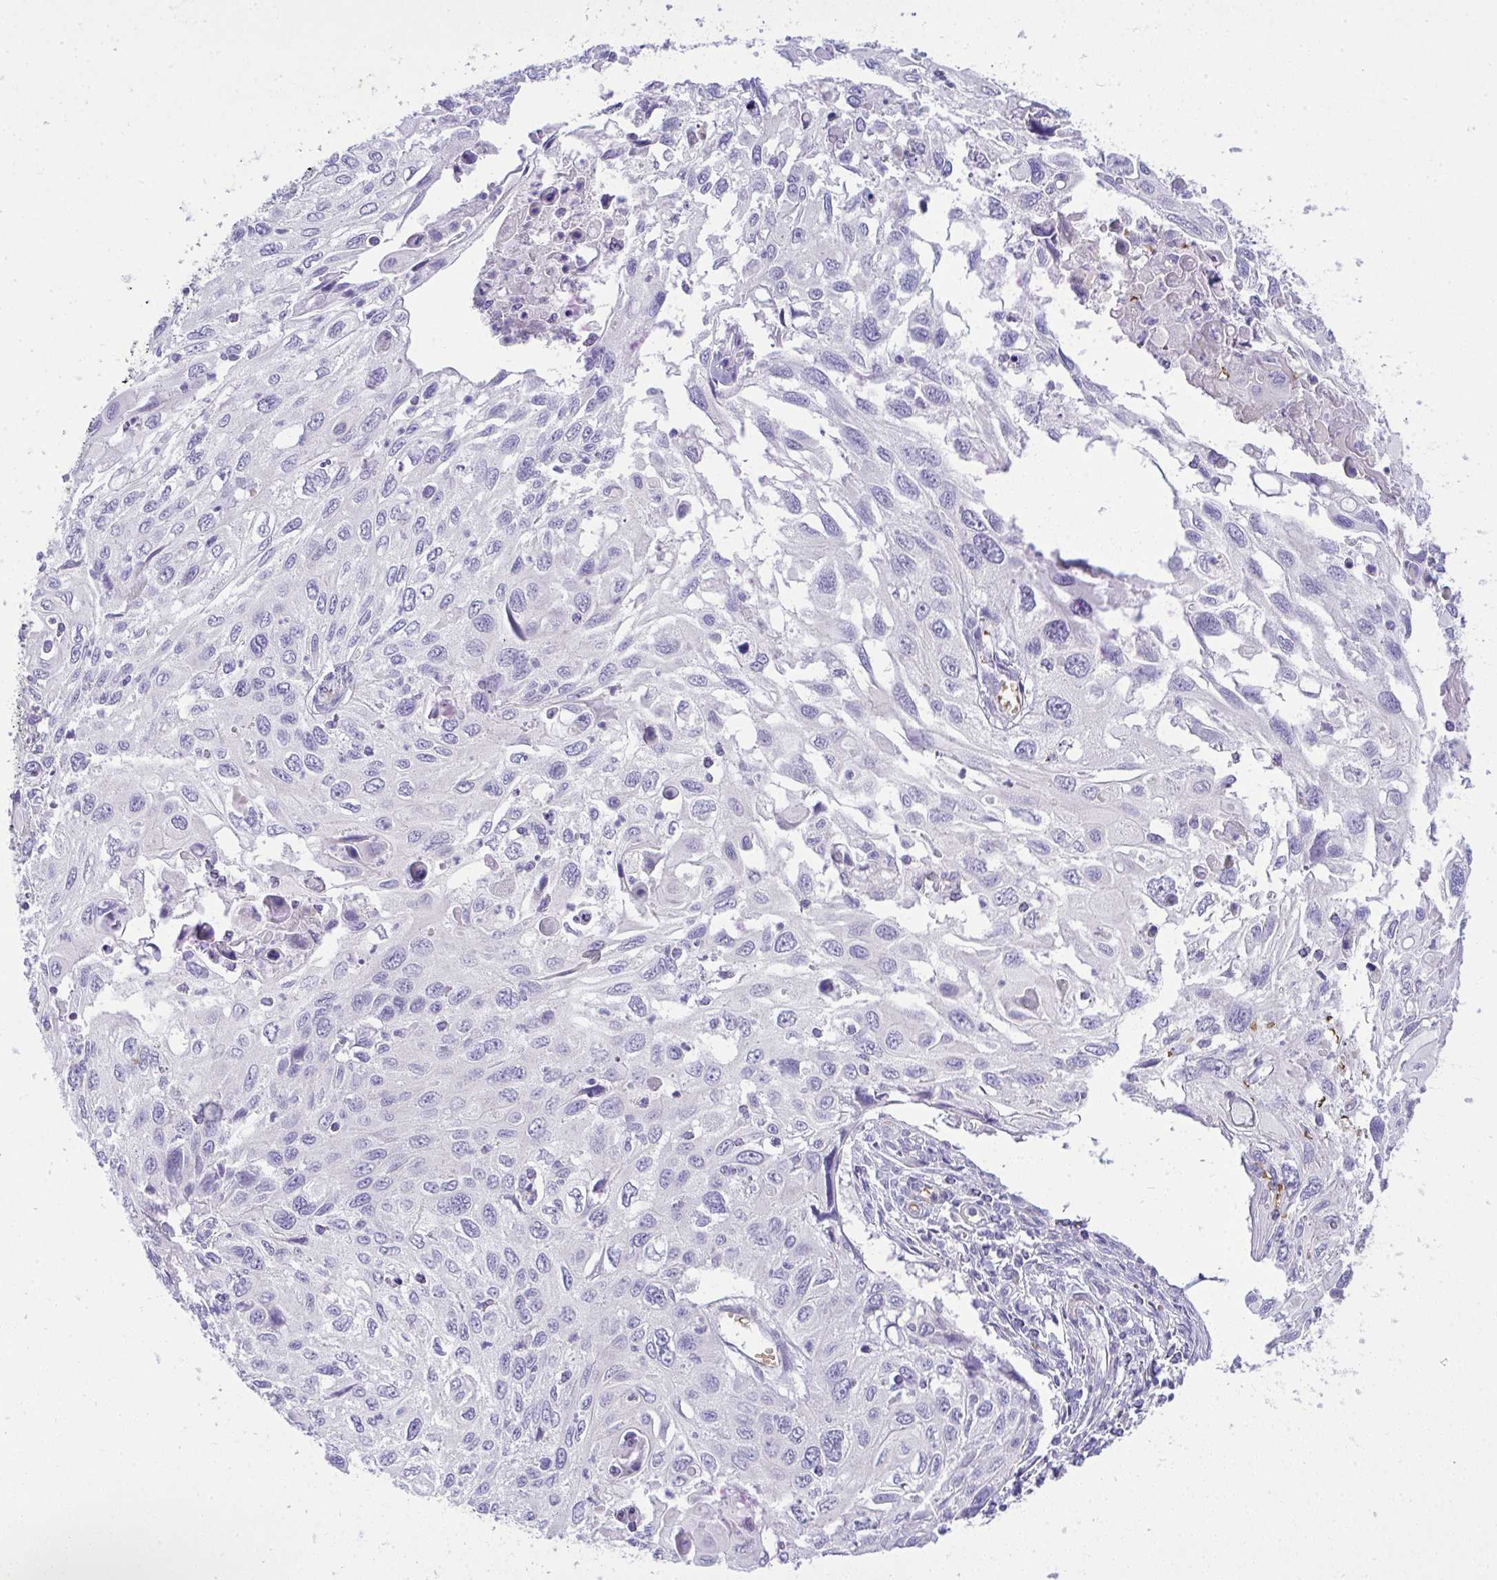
{"staining": {"intensity": "negative", "quantity": "none", "location": "none"}, "tissue": "cervical cancer", "cell_type": "Tumor cells", "image_type": "cancer", "snomed": [{"axis": "morphology", "description": "Squamous cell carcinoma, NOS"}, {"axis": "topography", "description": "Cervix"}], "caption": "Human cervical cancer stained for a protein using immunohistochemistry (IHC) reveals no expression in tumor cells.", "gene": "SPTB", "patient": {"sex": "female", "age": 70}}